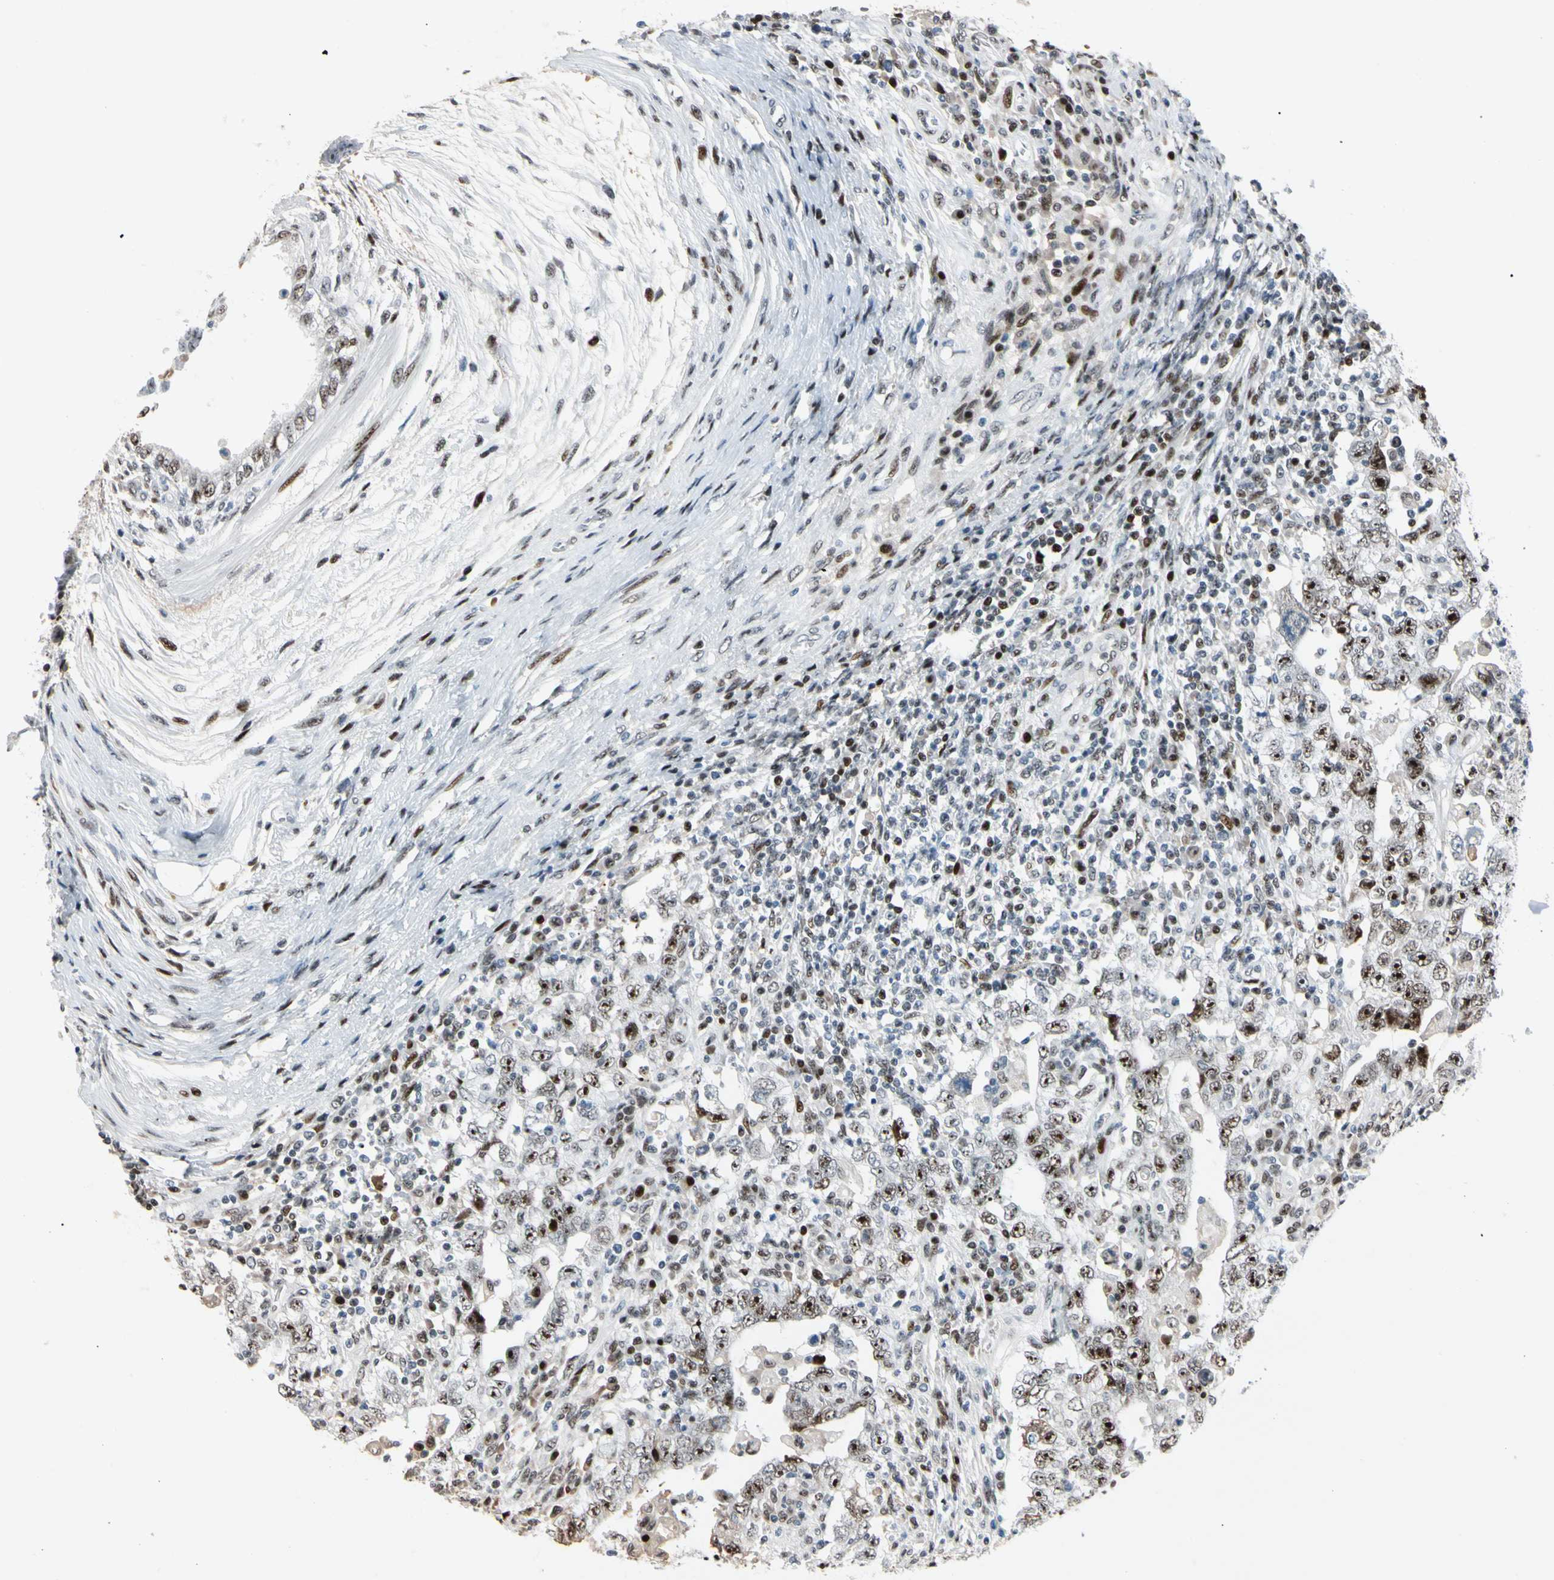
{"staining": {"intensity": "moderate", "quantity": "25%-75%", "location": "nuclear"}, "tissue": "testis cancer", "cell_type": "Tumor cells", "image_type": "cancer", "snomed": [{"axis": "morphology", "description": "Carcinoma, Embryonal, NOS"}, {"axis": "topography", "description": "Testis"}], "caption": "There is medium levels of moderate nuclear staining in tumor cells of testis cancer (embryonal carcinoma), as demonstrated by immunohistochemical staining (brown color).", "gene": "FOXO3", "patient": {"sex": "male", "age": 26}}